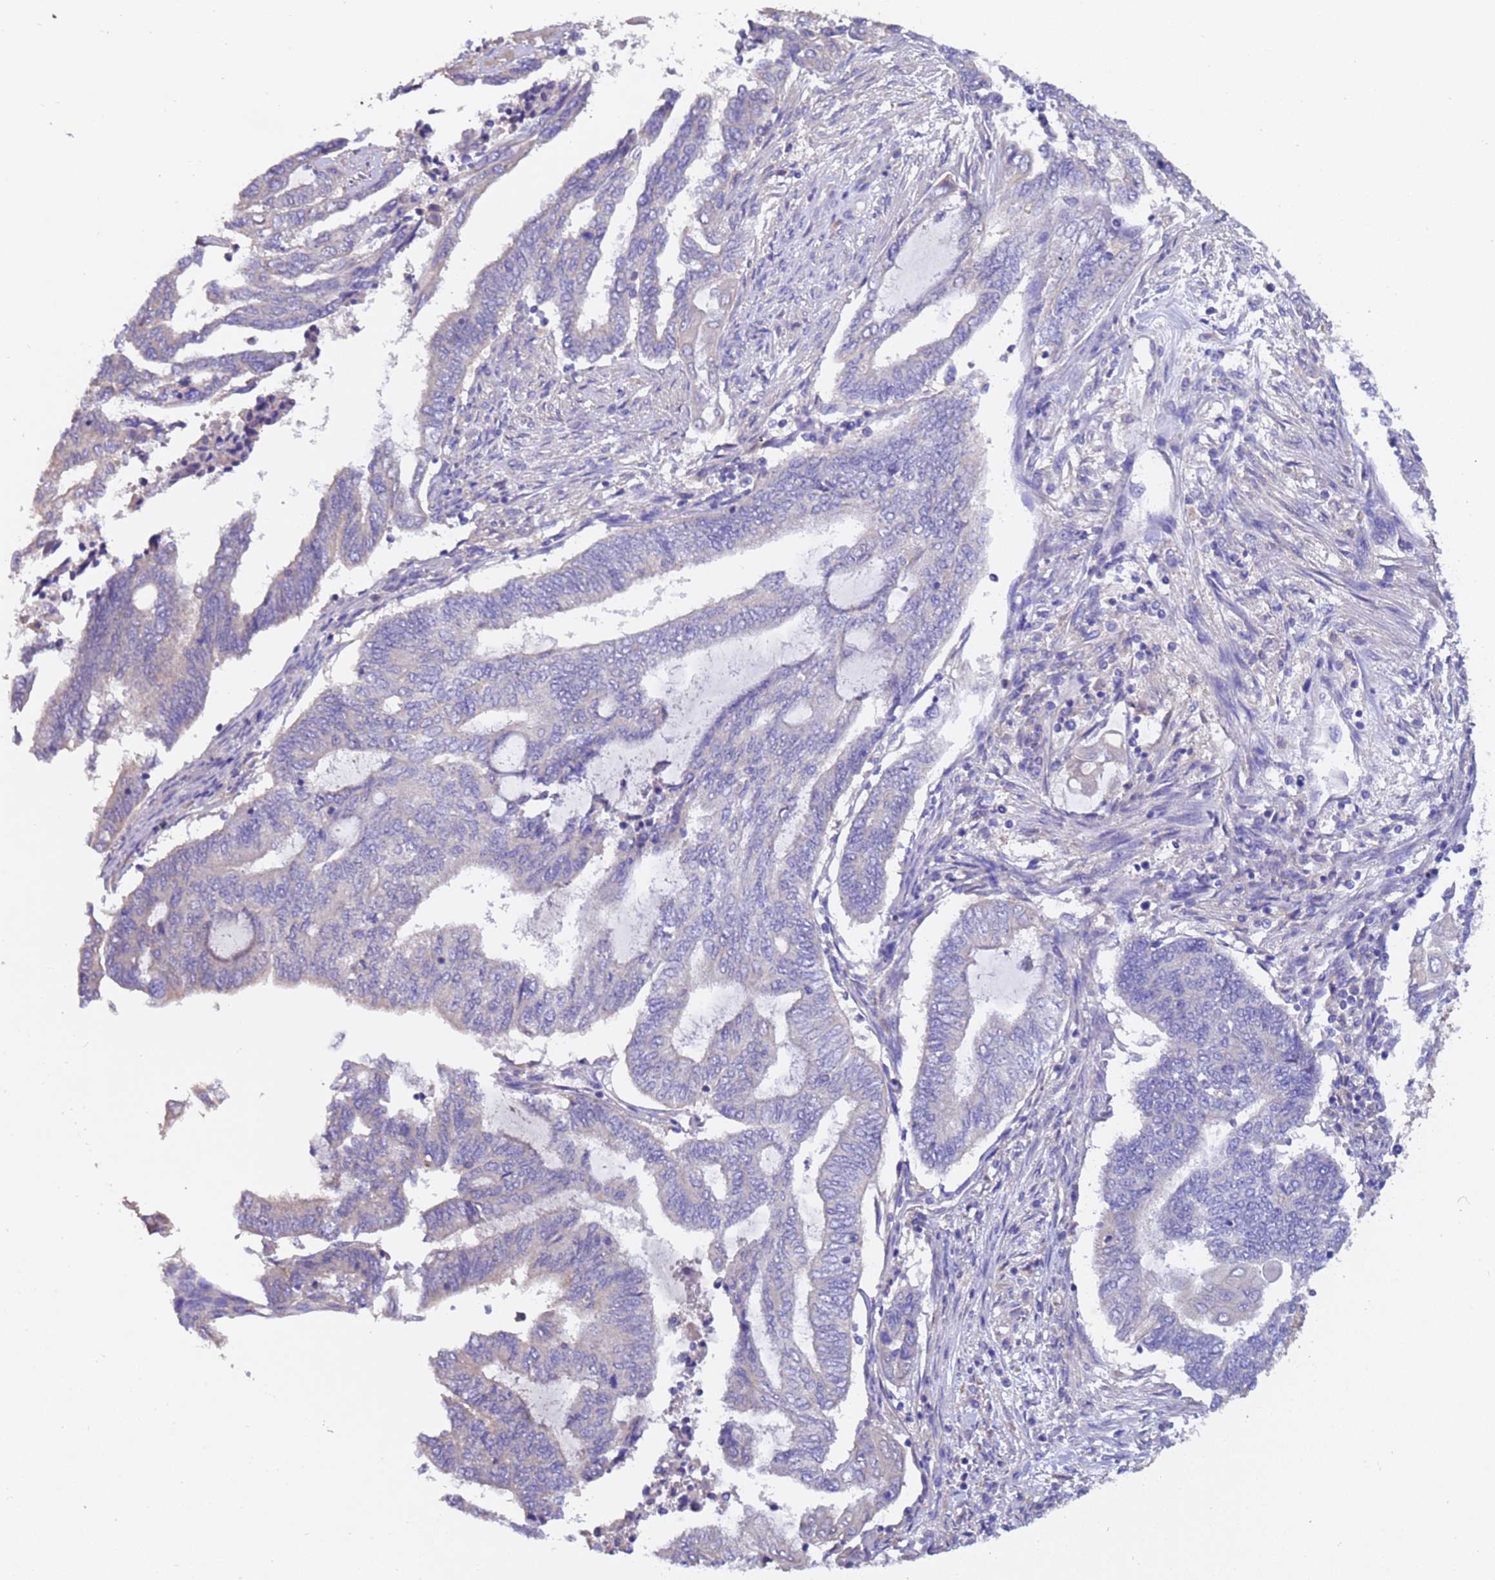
{"staining": {"intensity": "negative", "quantity": "none", "location": "none"}, "tissue": "endometrial cancer", "cell_type": "Tumor cells", "image_type": "cancer", "snomed": [{"axis": "morphology", "description": "Adenocarcinoma, NOS"}, {"axis": "topography", "description": "Uterus"}, {"axis": "topography", "description": "Endometrium"}], "caption": "Immunohistochemical staining of human adenocarcinoma (endometrial) displays no significant positivity in tumor cells.", "gene": "SRL", "patient": {"sex": "female", "age": 70}}